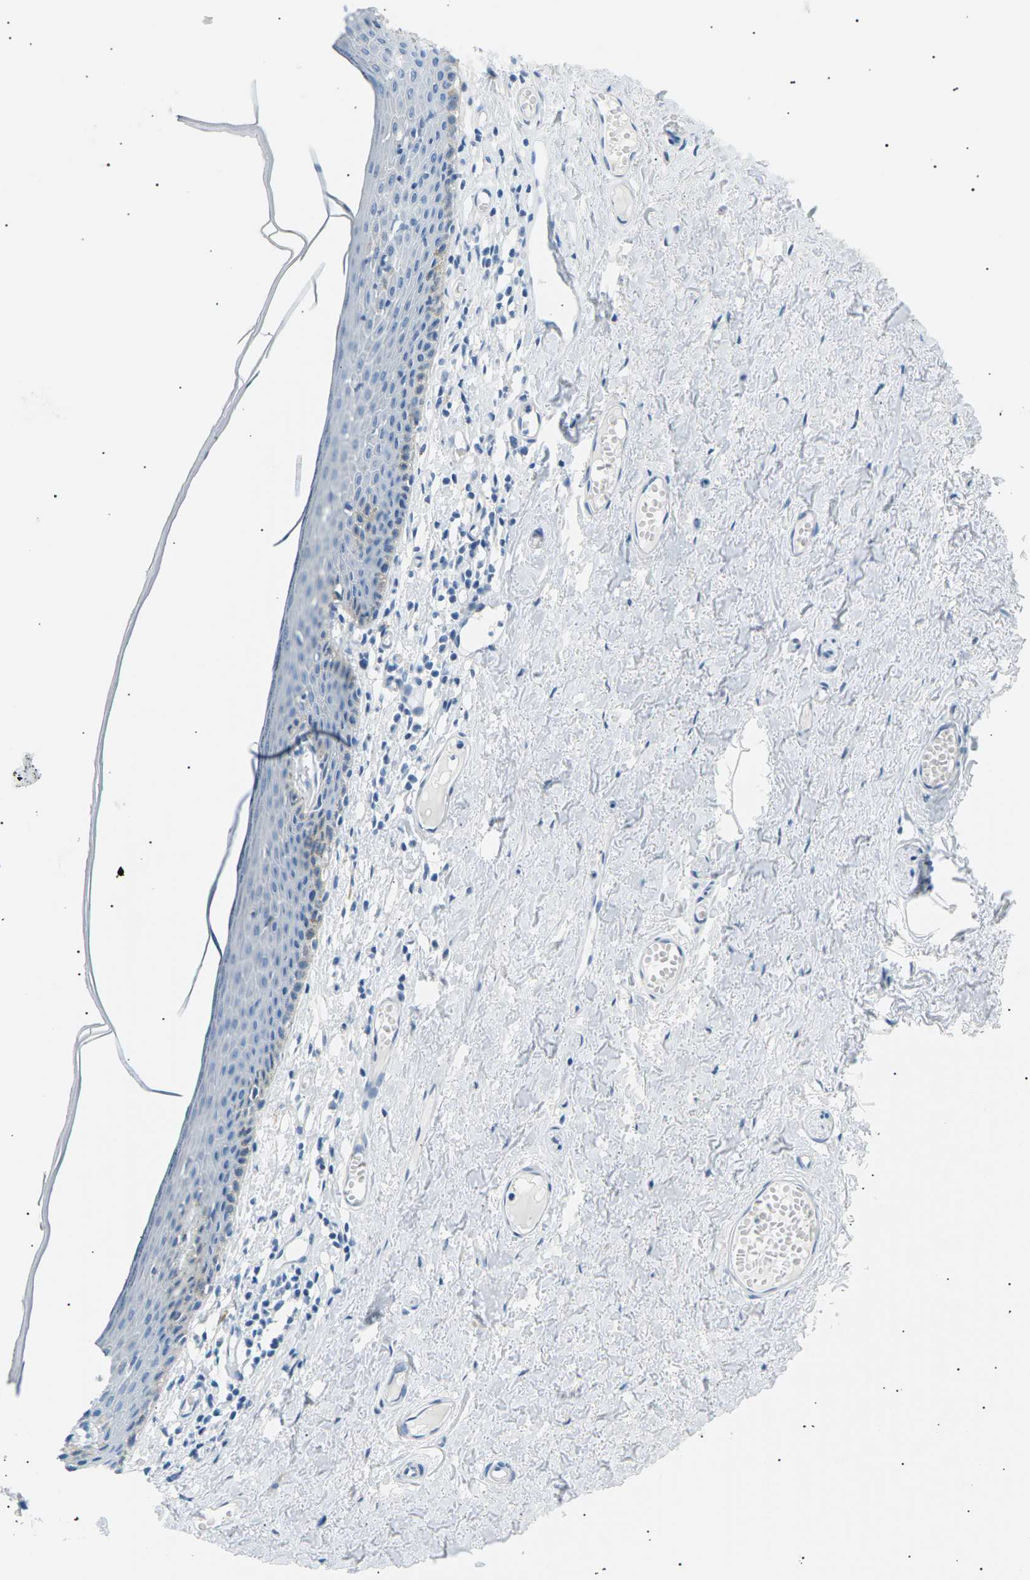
{"staining": {"intensity": "negative", "quantity": "none", "location": "none"}, "tissue": "skin", "cell_type": "Epidermal cells", "image_type": "normal", "snomed": [{"axis": "morphology", "description": "Normal tissue, NOS"}, {"axis": "topography", "description": "Adipose tissue"}, {"axis": "topography", "description": "Vascular tissue"}, {"axis": "topography", "description": "Anal"}, {"axis": "topography", "description": "Peripheral nerve tissue"}], "caption": "Immunohistochemistry histopathology image of unremarkable human skin stained for a protein (brown), which shows no staining in epidermal cells. (IHC, brightfield microscopy, high magnification).", "gene": "SEPTIN5", "patient": {"sex": "female", "age": 54}}